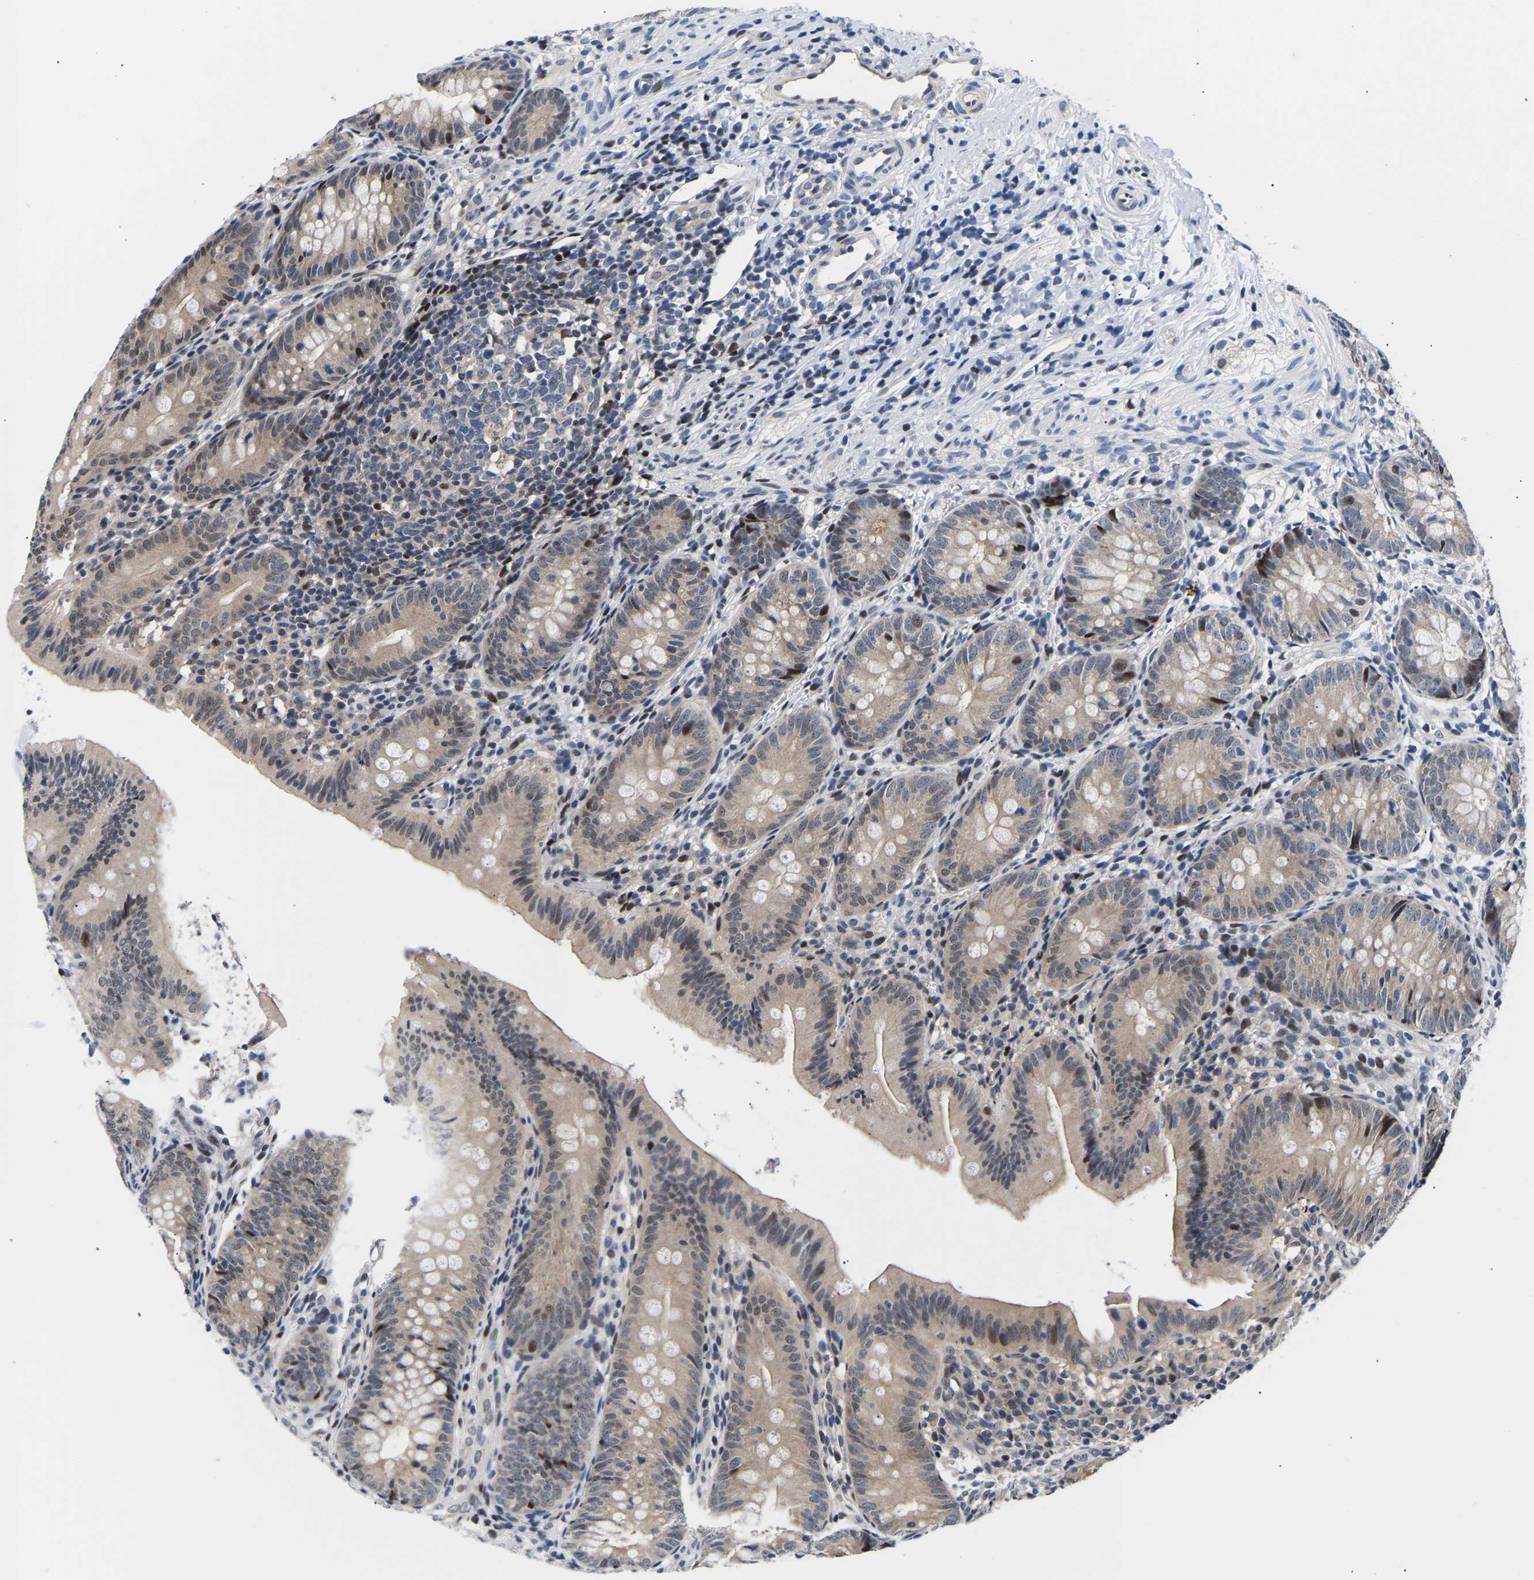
{"staining": {"intensity": "moderate", "quantity": "<25%", "location": "nuclear"}, "tissue": "appendix", "cell_type": "Glandular cells", "image_type": "normal", "snomed": [{"axis": "morphology", "description": "Normal tissue, NOS"}, {"axis": "topography", "description": "Appendix"}], "caption": "A brown stain highlights moderate nuclear staining of a protein in glandular cells of normal human appendix.", "gene": "PTRHD1", "patient": {"sex": "male", "age": 1}}